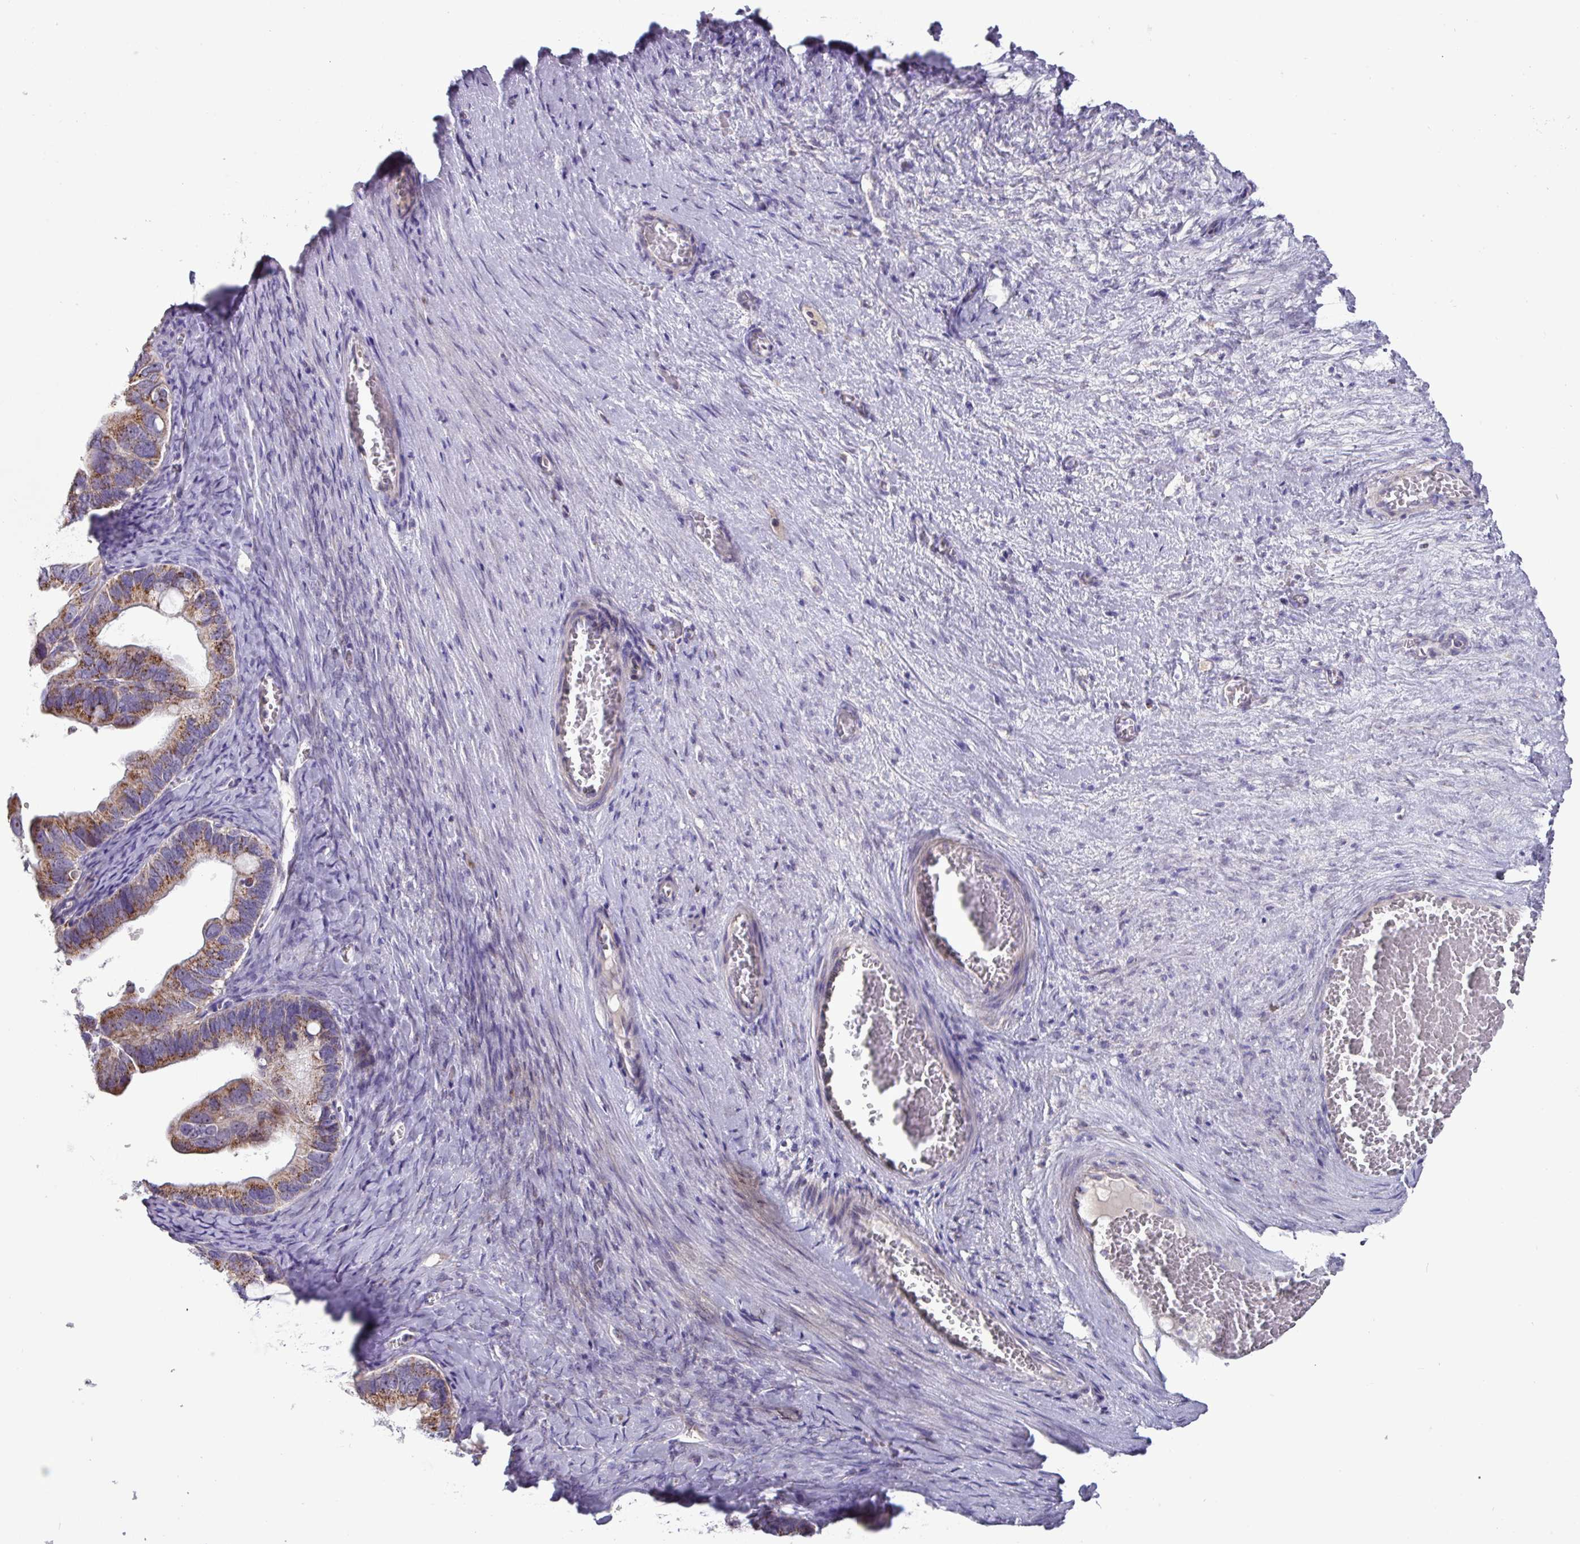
{"staining": {"intensity": "moderate", "quantity": ">75%", "location": "cytoplasmic/membranous"}, "tissue": "ovarian cancer", "cell_type": "Tumor cells", "image_type": "cancer", "snomed": [{"axis": "morphology", "description": "Cystadenocarcinoma, serous, NOS"}, {"axis": "topography", "description": "Ovary"}], "caption": "Serous cystadenocarcinoma (ovarian) tissue exhibits moderate cytoplasmic/membranous positivity in approximately >75% of tumor cells", "gene": "MT-ND4", "patient": {"sex": "female", "age": 56}}